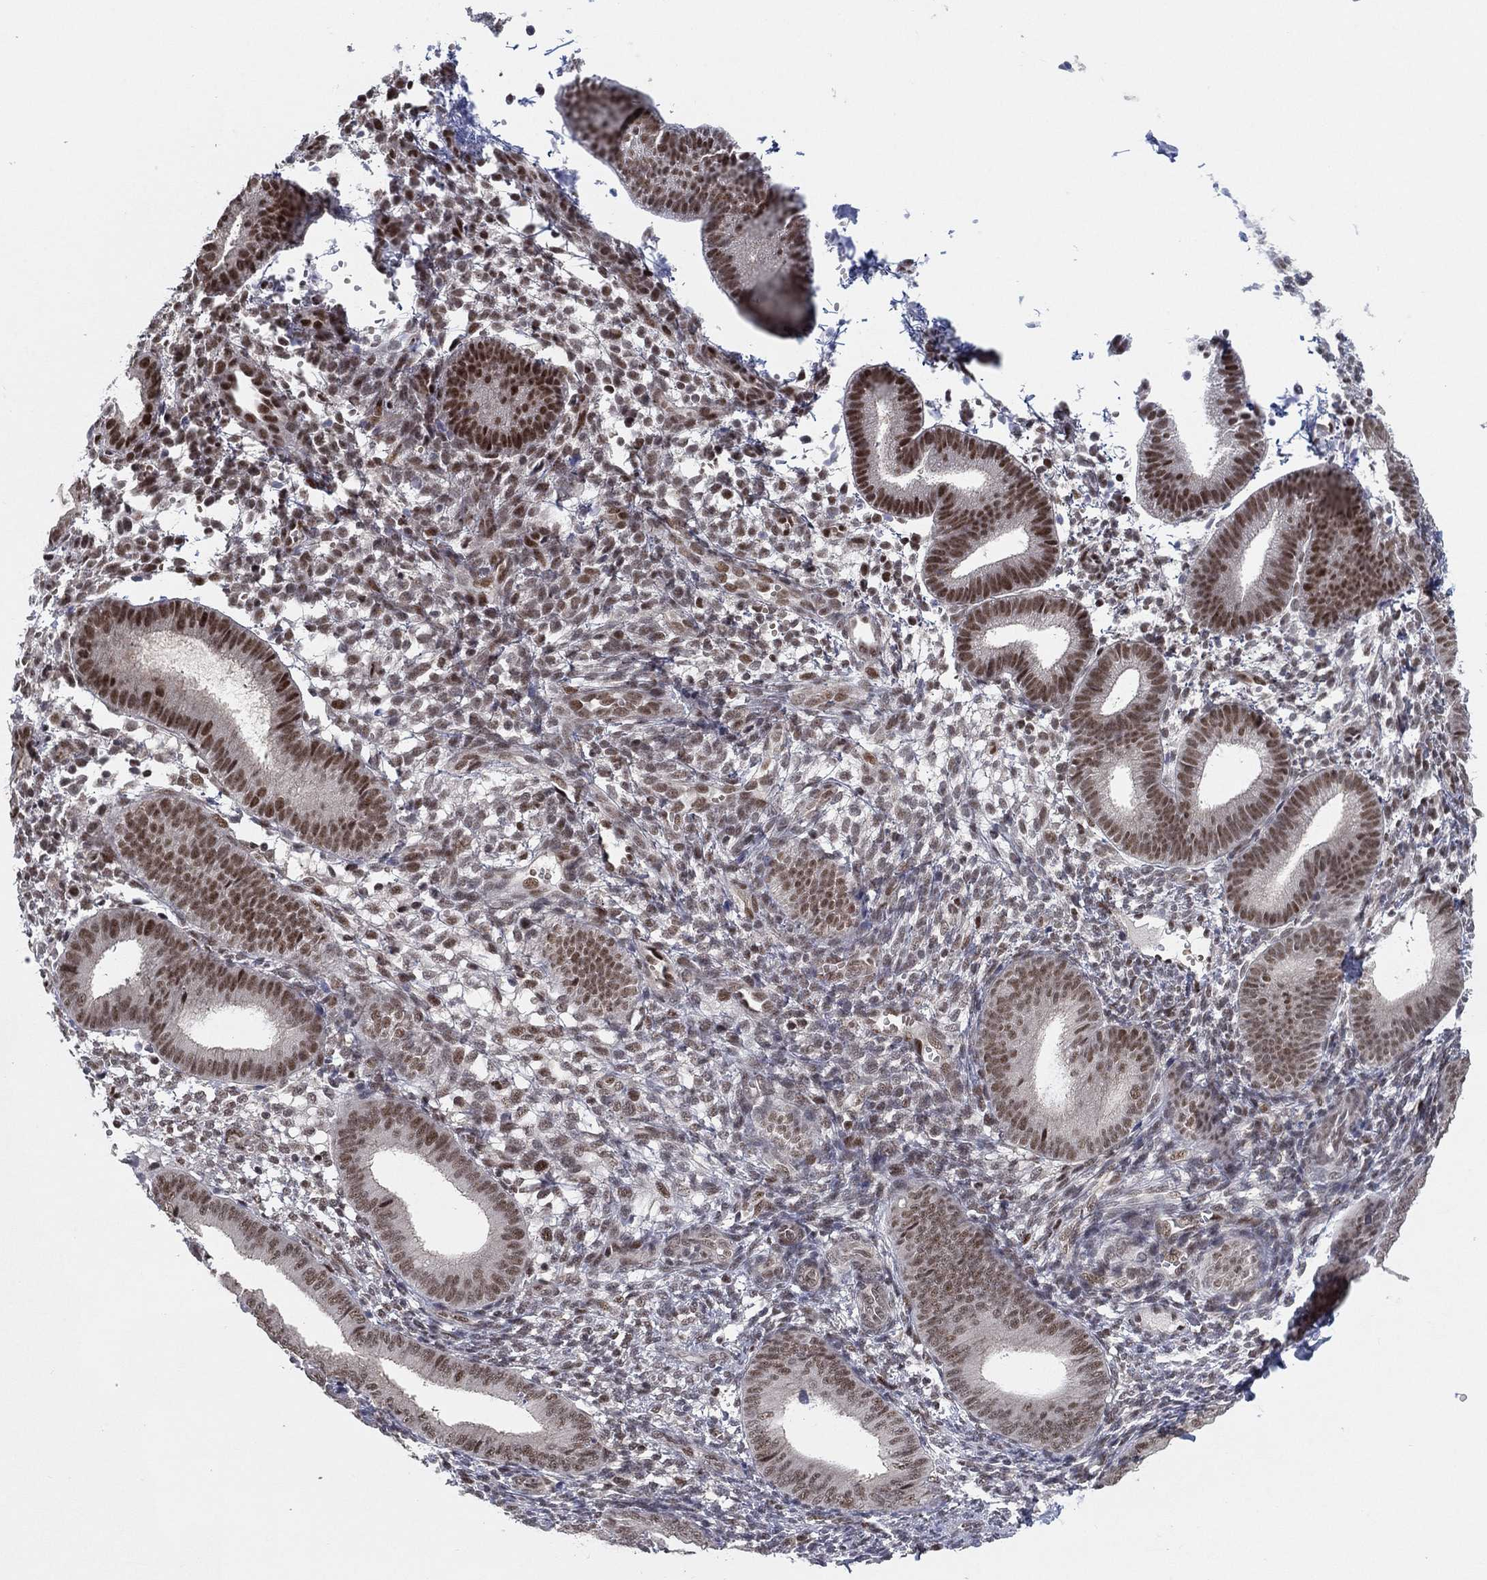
{"staining": {"intensity": "weak", "quantity": "25%-75%", "location": "nuclear"}, "tissue": "endometrium", "cell_type": "Cells in endometrial stroma", "image_type": "normal", "snomed": [{"axis": "morphology", "description": "Normal tissue, NOS"}, {"axis": "topography", "description": "Endometrium"}], "caption": "A brown stain shows weak nuclear positivity of a protein in cells in endometrial stroma of unremarkable endometrium.", "gene": "DGCR8", "patient": {"sex": "female", "age": 39}}